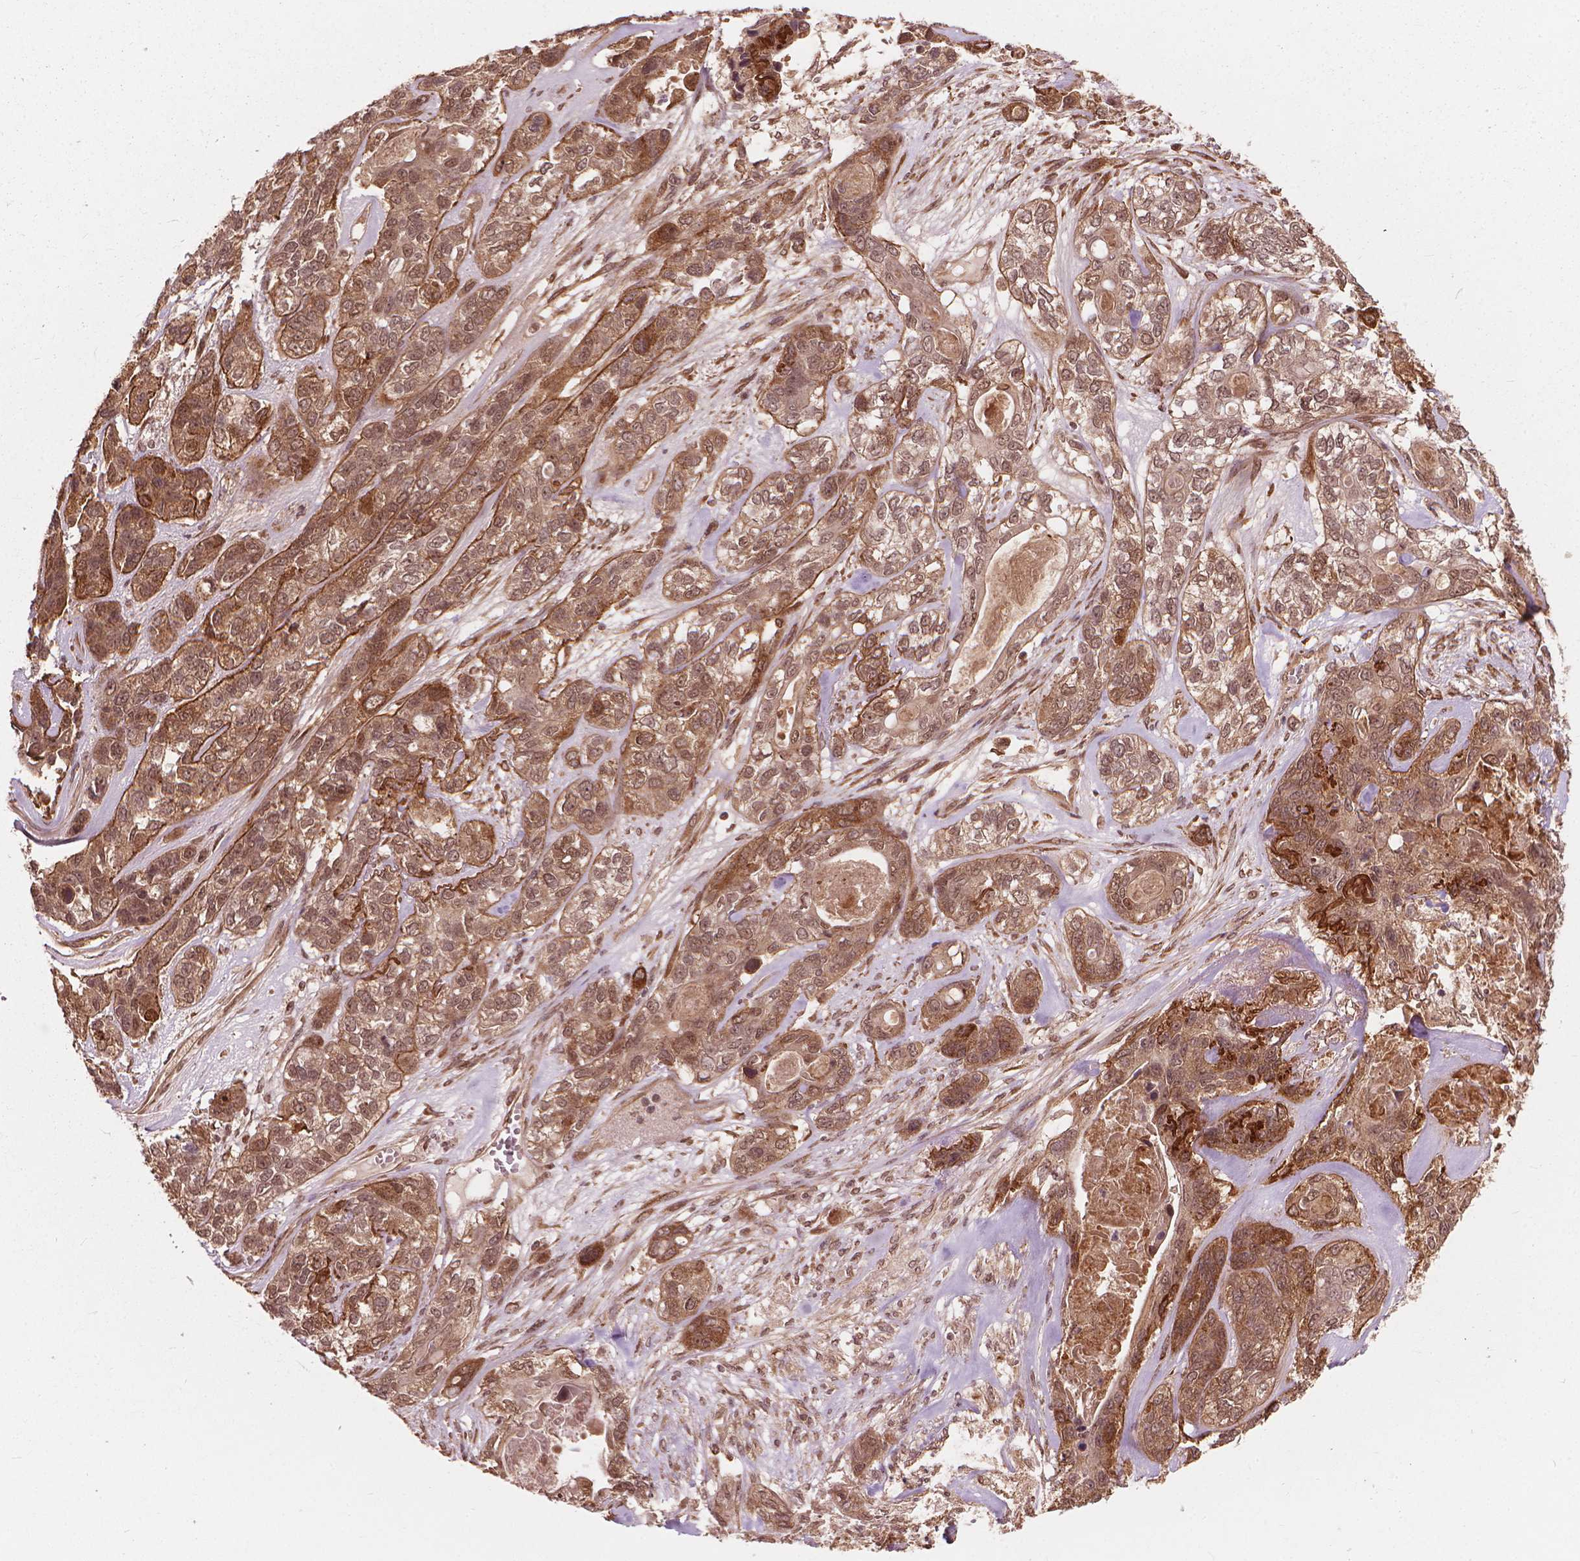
{"staining": {"intensity": "moderate", "quantity": ">75%", "location": "cytoplasmic/membranous,nuclear"}, "tissue": "lung cancer", "cell_type": "Tumor cells", "image_type": "cancer", "snomed": [{"axis": "morphology", "description": "Squamous cell carcinoma, NOS"}, {"axis": "topography", "description": "Lung"}], "caption": "IHC photomicrograph of lung cancer stained for a protein (brown), which reveals medium levels of moderate cytoplasmic/membranous and nuclear positivity in about >75% of tumor cells.", "gene": "SSU72", "patient": {"sex": "female", "age": 70}}